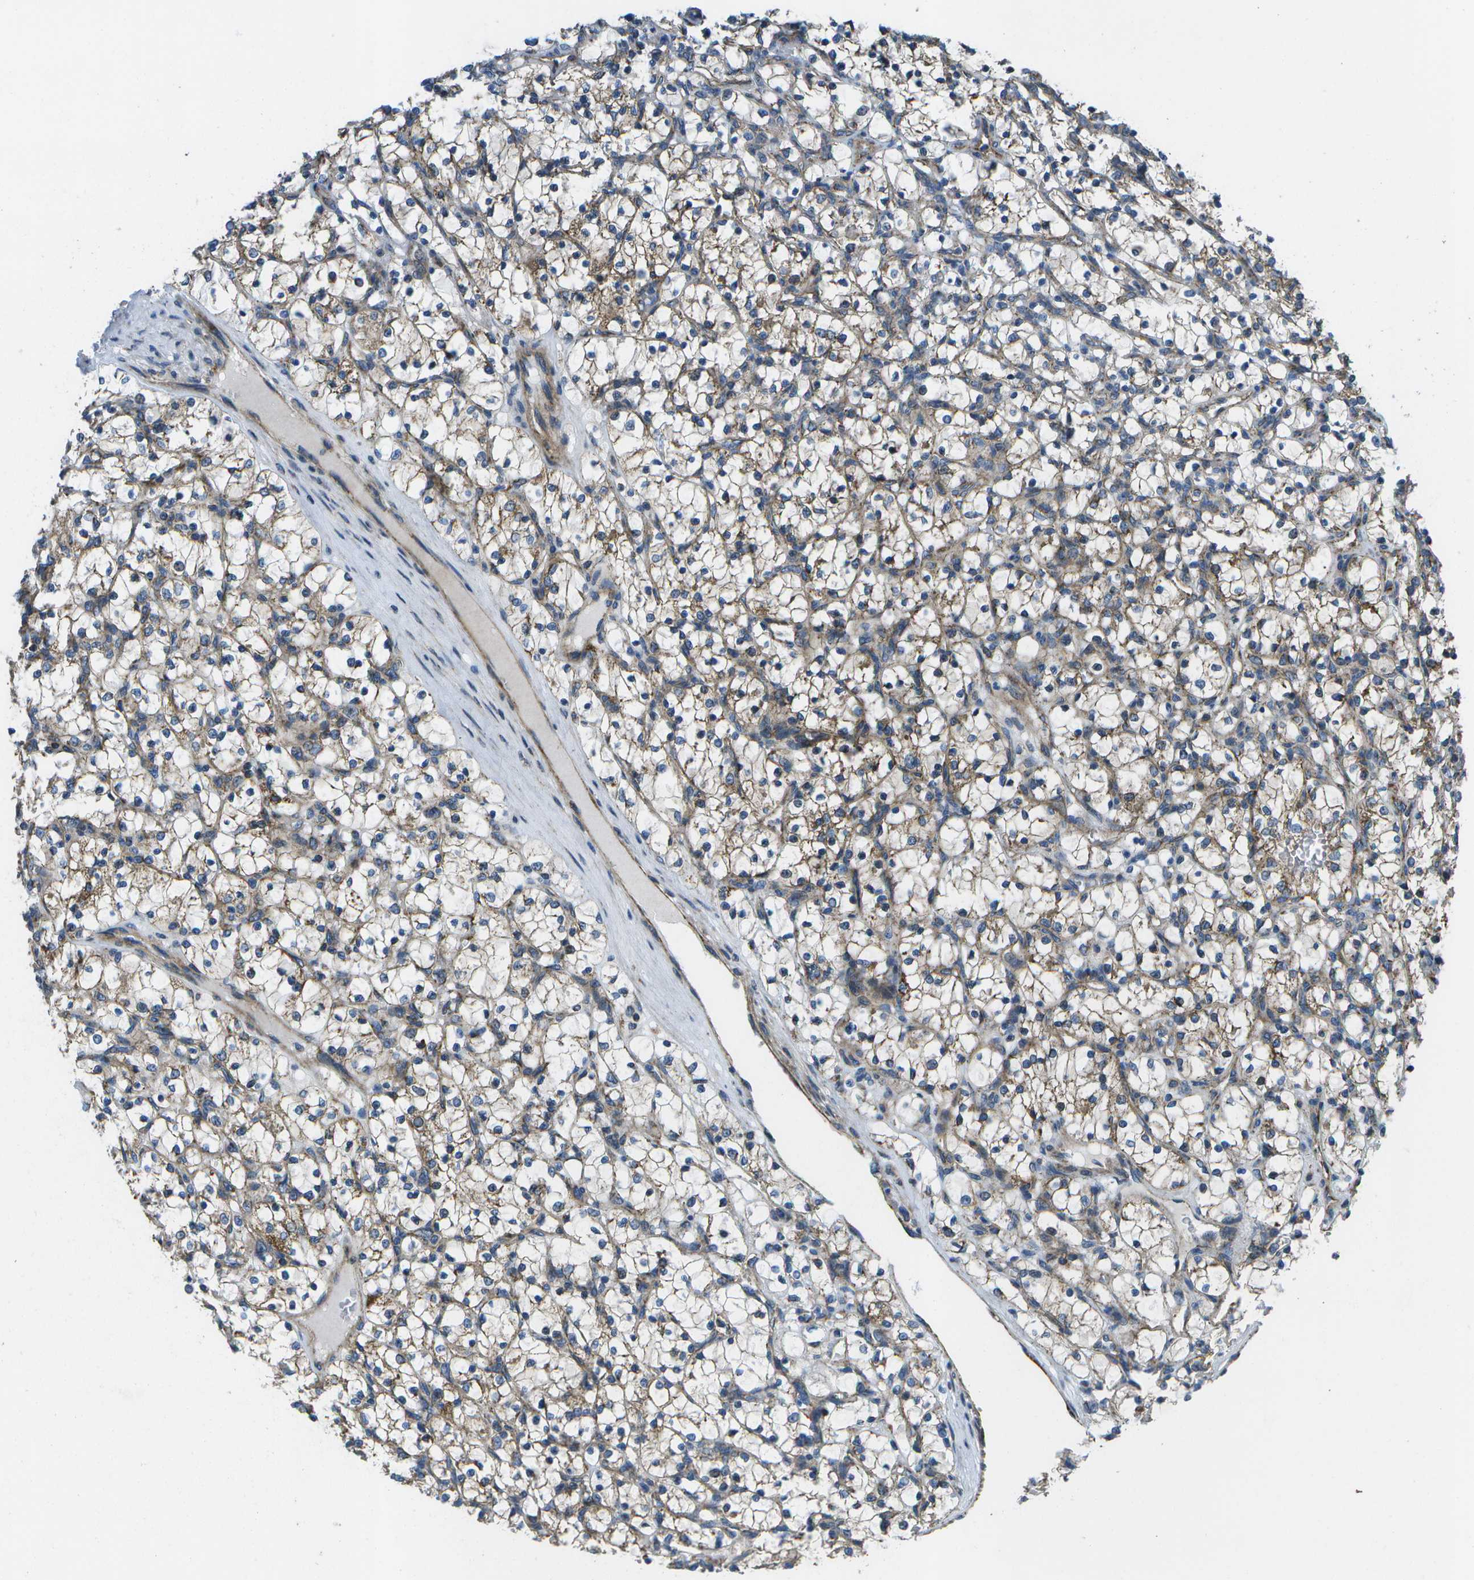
{"staining": {"intensity": "moderate", "quantity": "25%-75%", "location": "cytoplasmic/membranous"}, "tissue": "renal cancer", "cell_type": "Tumor cells", "image_type": "cancer", "snomed": [{"axis": "morphology", "description": "Adenocarcinoma, NOS"}, {"axis": "topography", "description": "Kidney"}], "caption": "This is a micrograph of IHC staining of renal cancer, which shows moderate positivity in the cytoplasmic/membranous of tumor cells.", "gene": "MVK", "patient": {"sex": "female", "age": 69}}